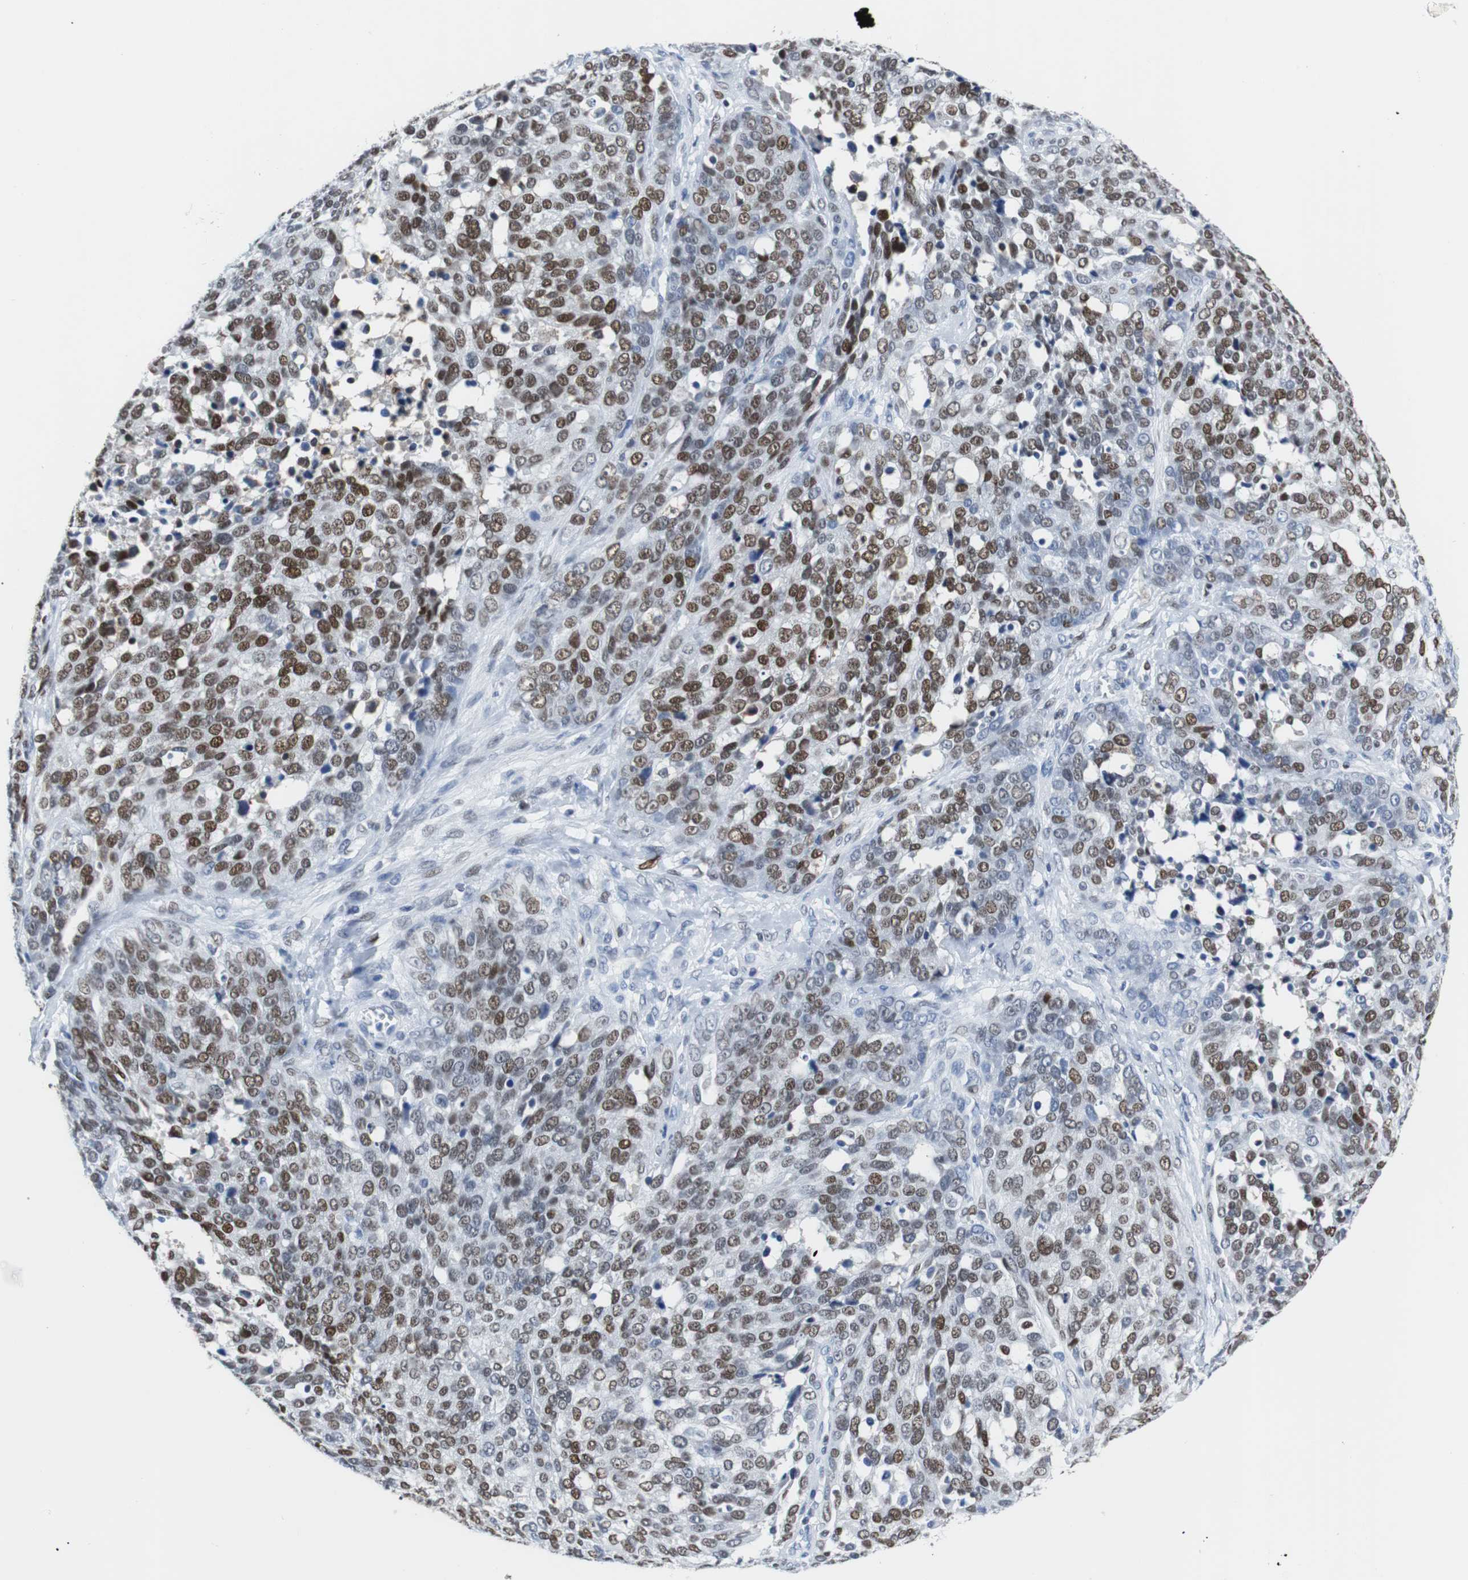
{"staining": {"intensity": "moderate", "quantity": ">75%", "location": "nuclear"}, "tissue": "ovarian cancer", "cell_type": "Tumor cells", "image_type": "cancer", "snomed": [{"axis": "morphology", "description": "Cystadenocarcinoma, serous, NOS"}, {"axis": "topography", "description": "Ovary"}], "caption": "A medium amount of moderate nuclear positivity is identified in about >75% of tumor cells in ovarian serous cystadenocarcinoma tissue. (DAB (3,3'-diaminobenzidine) IHC with brightfield microscopy, high magnification).", "gene": "JUN", "patient": {"sex": "female", "age": 44}}